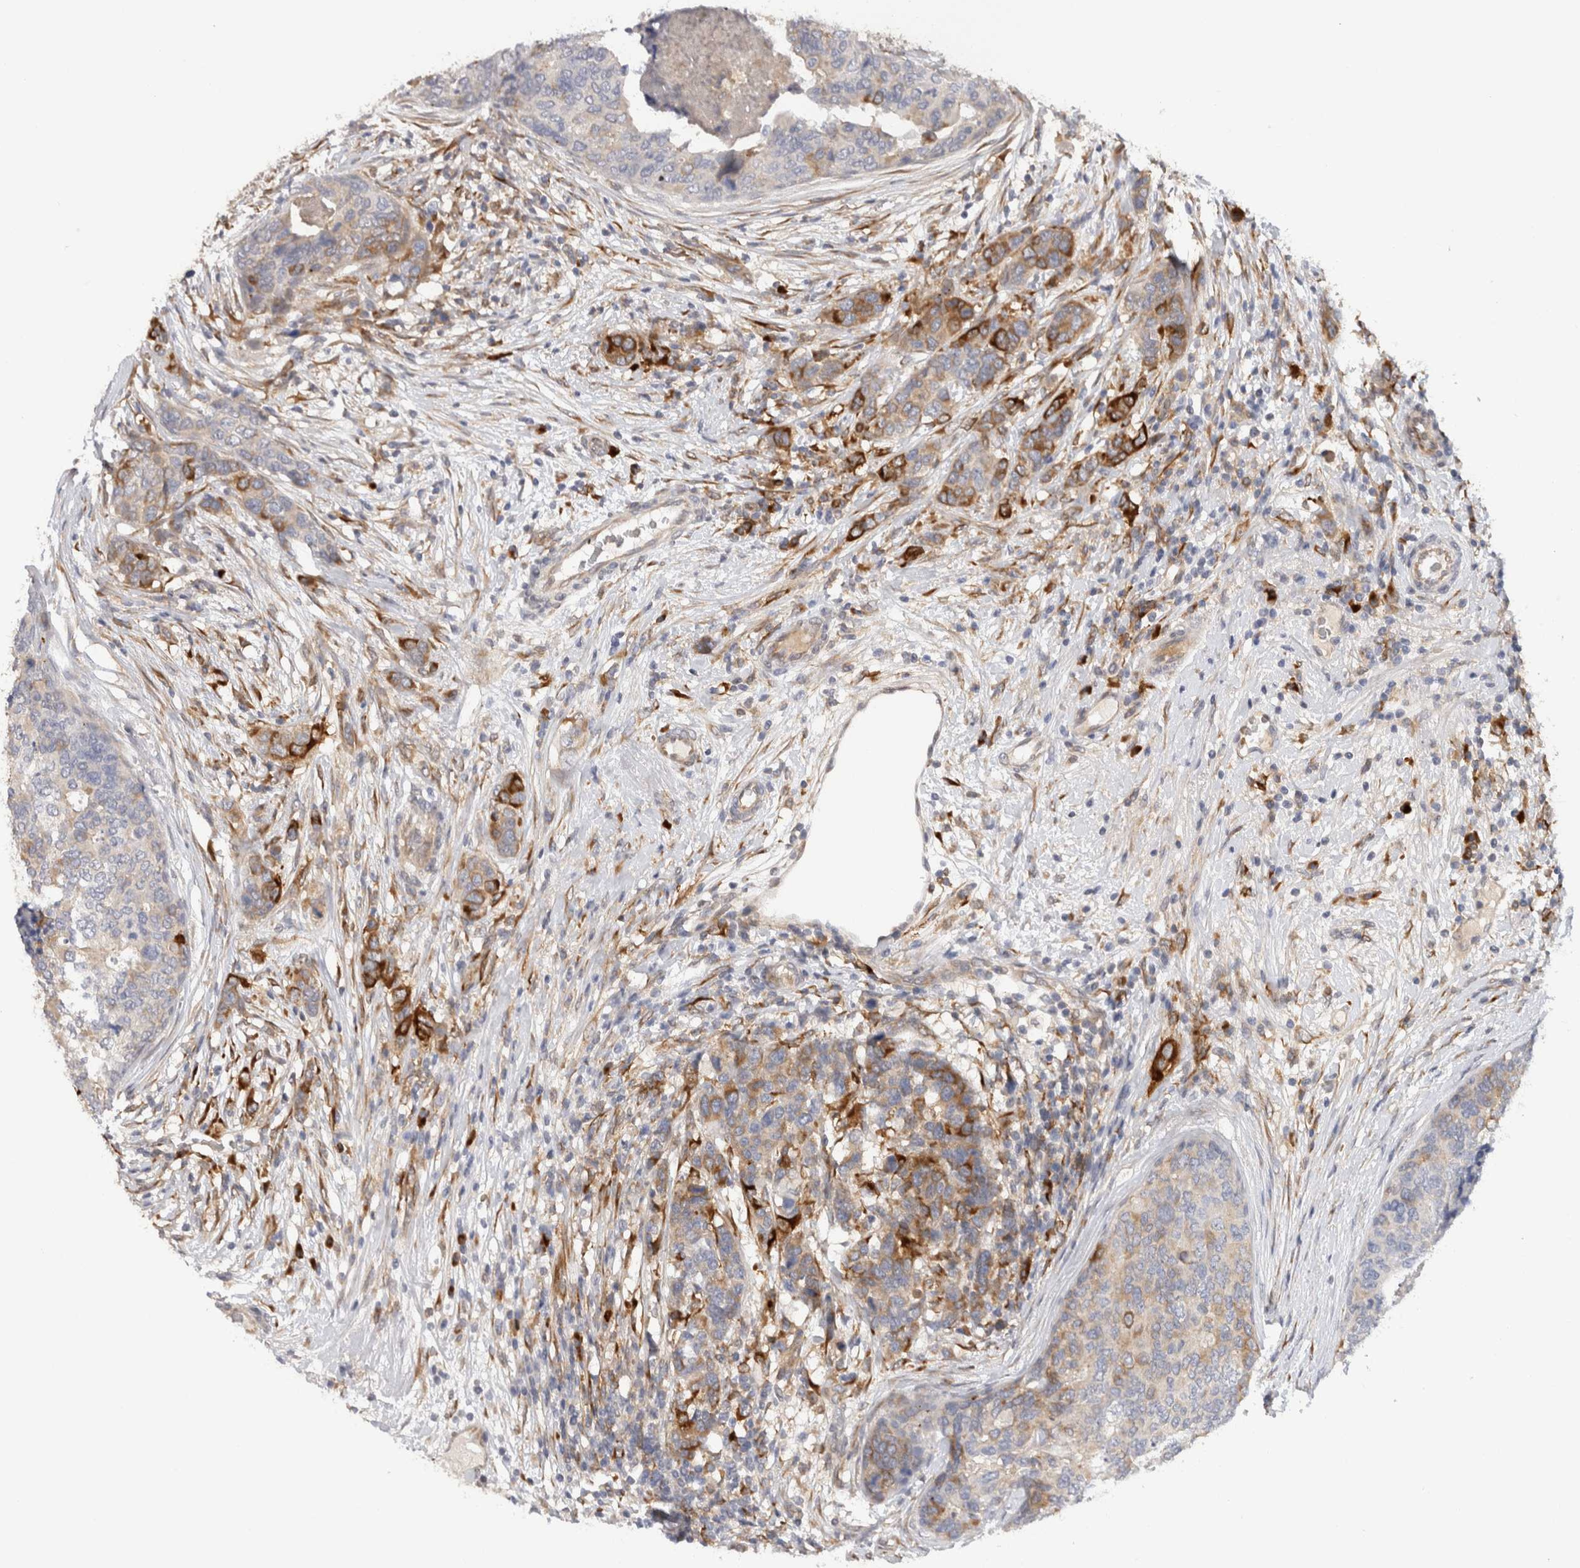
{"staining": {"intensity": "moderate", "quantity": "25%-75%", "location": "cytoplasmic/membranous"}, "tissue": "breast cancer", "cell_type": "Tumor cells", "image_type": "cancer", "snomed": [{"axis": "morphology", "description": "Lobular carcinoma"}, {"axis": "topography", "description": "Breast"}], "caption": "About 25%-75% of tumor cells in breast lobular carcinoma exhibit moderate cytoplasmic/membranous protein staining as visualized by brown immunohistochemical staining.", "gene": "APOL2", "patient": {"sex": "female", "age": 59}}